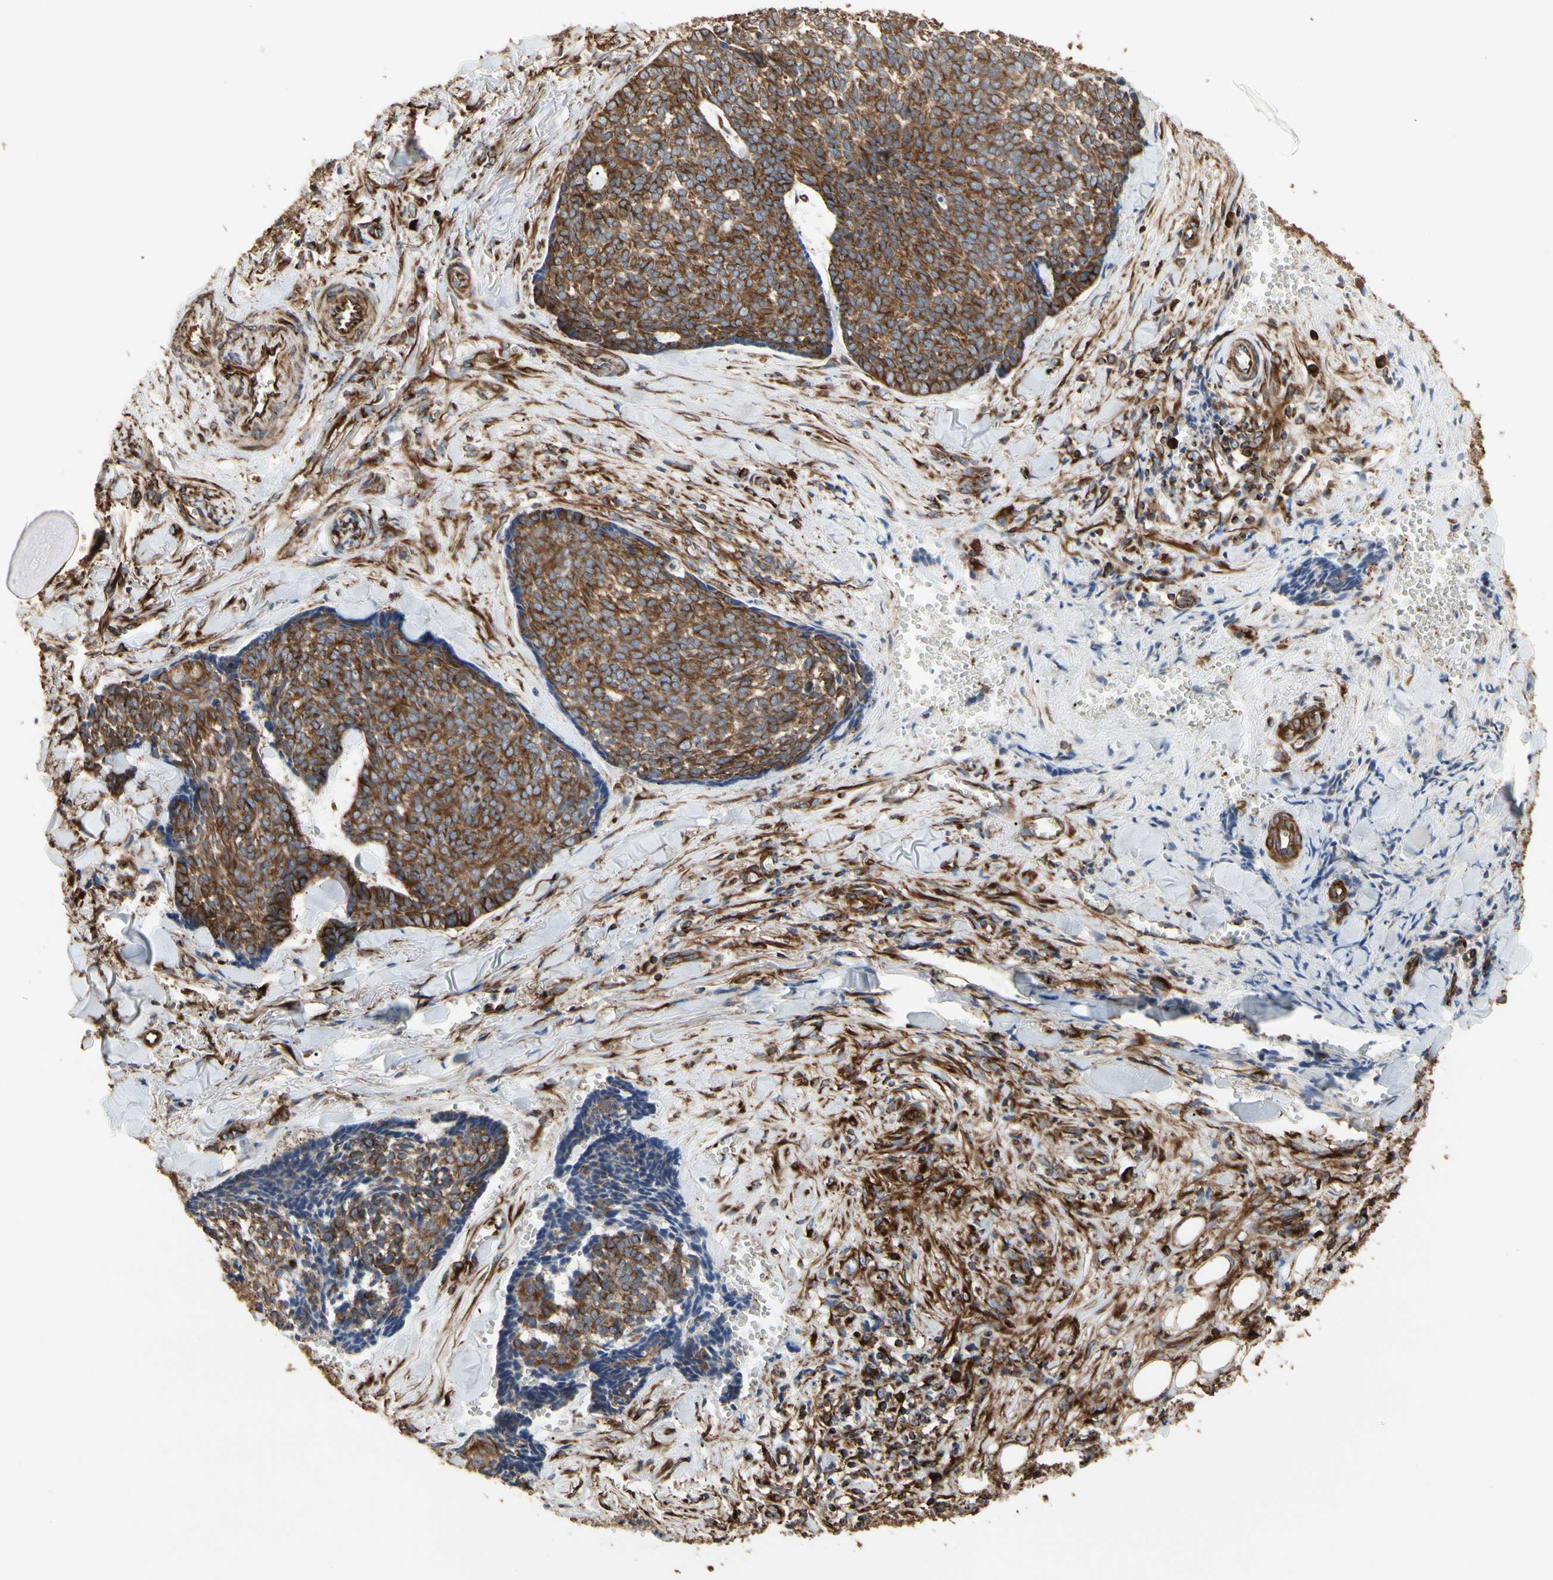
{"staining": {"intensity": "moderate", "quantity": "<25%", "location": "cytoplasmic/membranous"}, "tissue": "skin cancer", "cell_type": "Tumor cells", "image_type": "cancer", "snomed": [{"axis": "morphology", "description": "Basal cell carcinoma"}, {"axis": "topography", "description": "Skin"}], "caption": "Immunohistochemistry photomicrograph of human basal cell carcinoma (skin) stained for a protein (brown), which reveals low levels of moderate cytoplasmic/membranous positivity in about <25% of tumor cells.", "gene": "TUBA1A", "patient": {"sex": "male", "age": 84}}